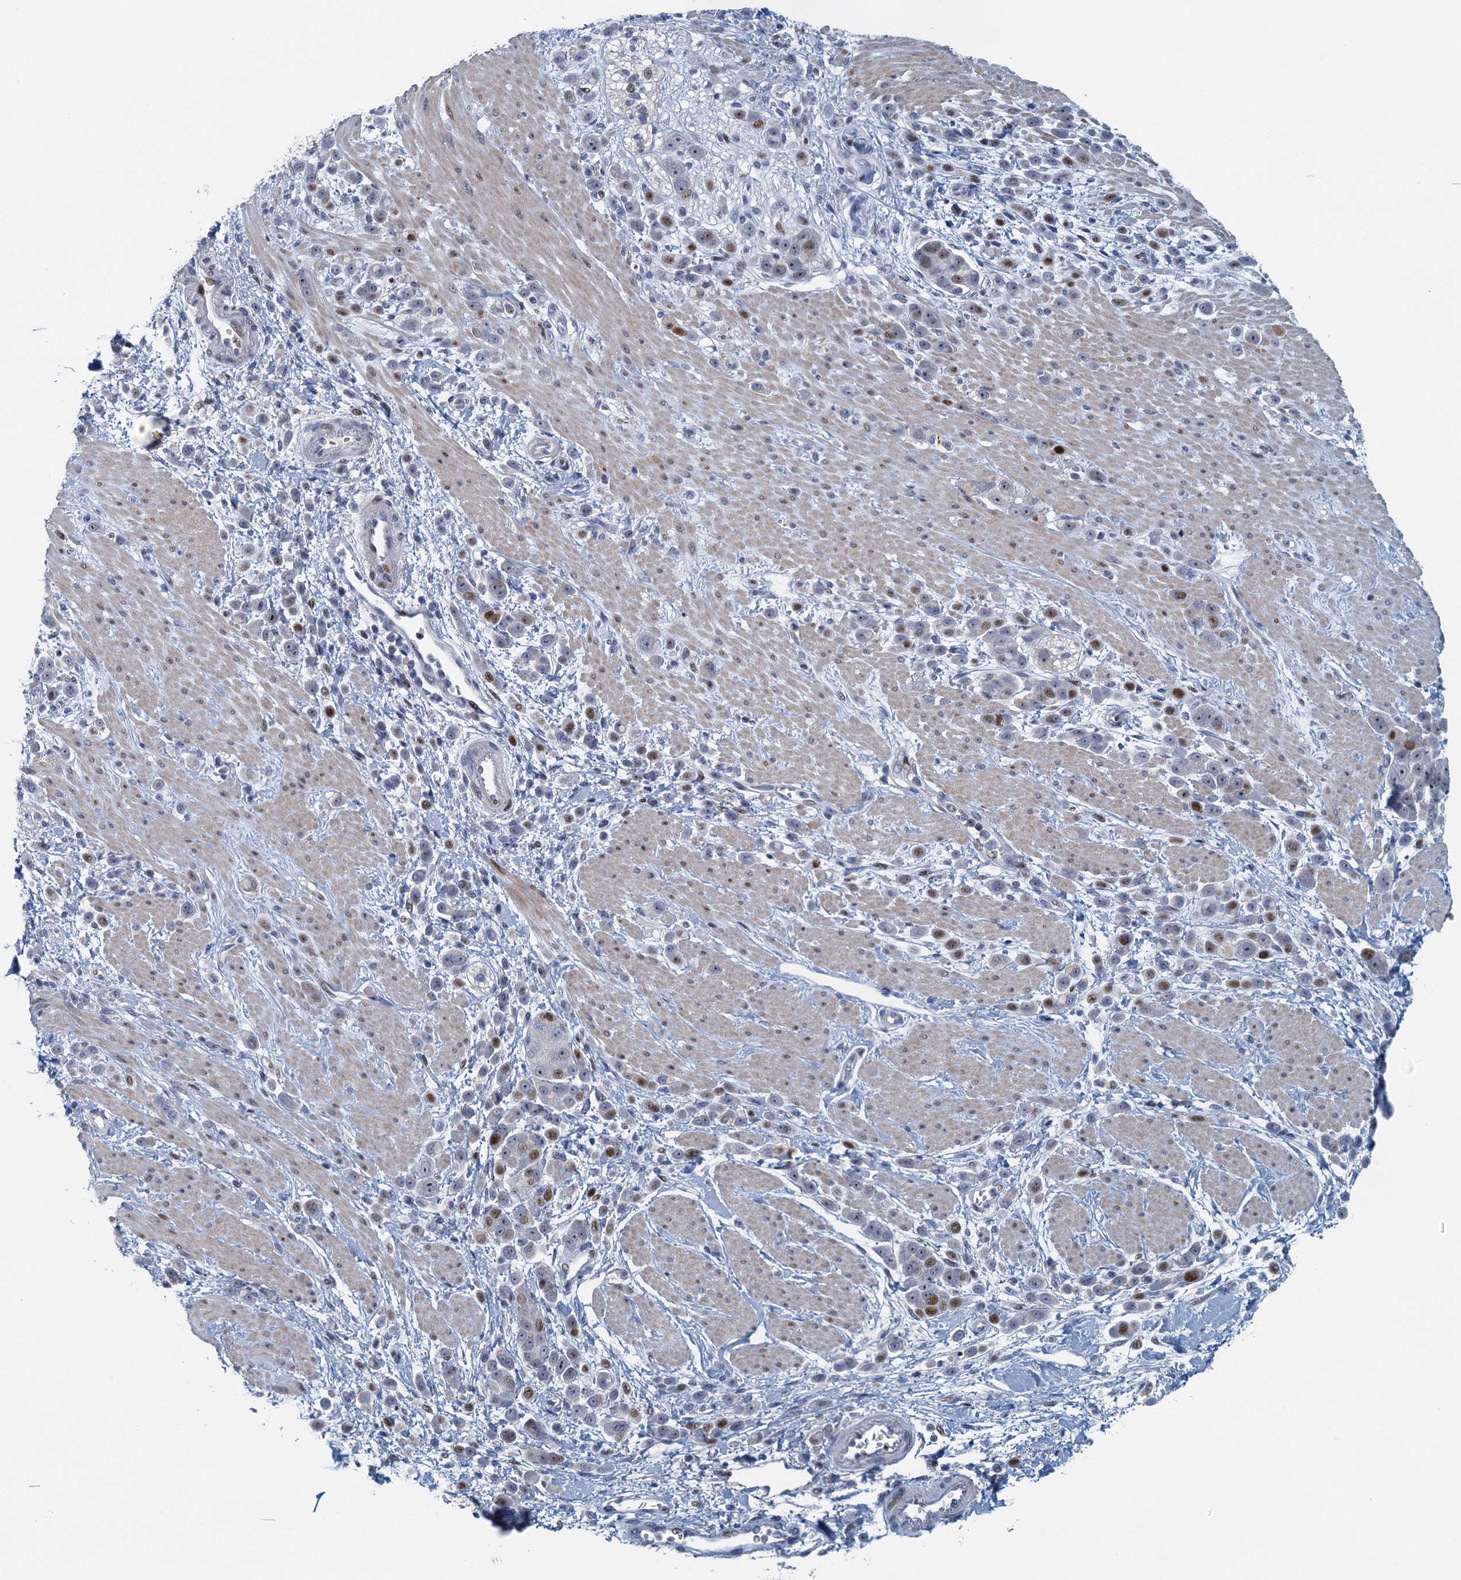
{"staining": {"intensity": "moderate", "quantity": "25%-75%", "location": "nuclear"}, "tissue": "pancreatic cancer", "cell_type": "Tumor cells", "image_type": "cancer", "snomed": [{"axis": "morphology", "description": "Normal tissue, NOS"}, {"axis": "morphology", "description": "Adenocarcinoma, NOS"}, {"axis": "topography", "description": "Pancreas"}], "caption": "High-magnification brightfield microscopy of pancreatic cancer (adenocarcinoma) stained with DAB (brown) and counterstained with hematoxylin (blue). tumor cells exhibit moderate nuclear staining is seen in approximately25%-75% of cells.", "gene": "ANKRD13D", "patient": {"sex": "female", "age": 64}}